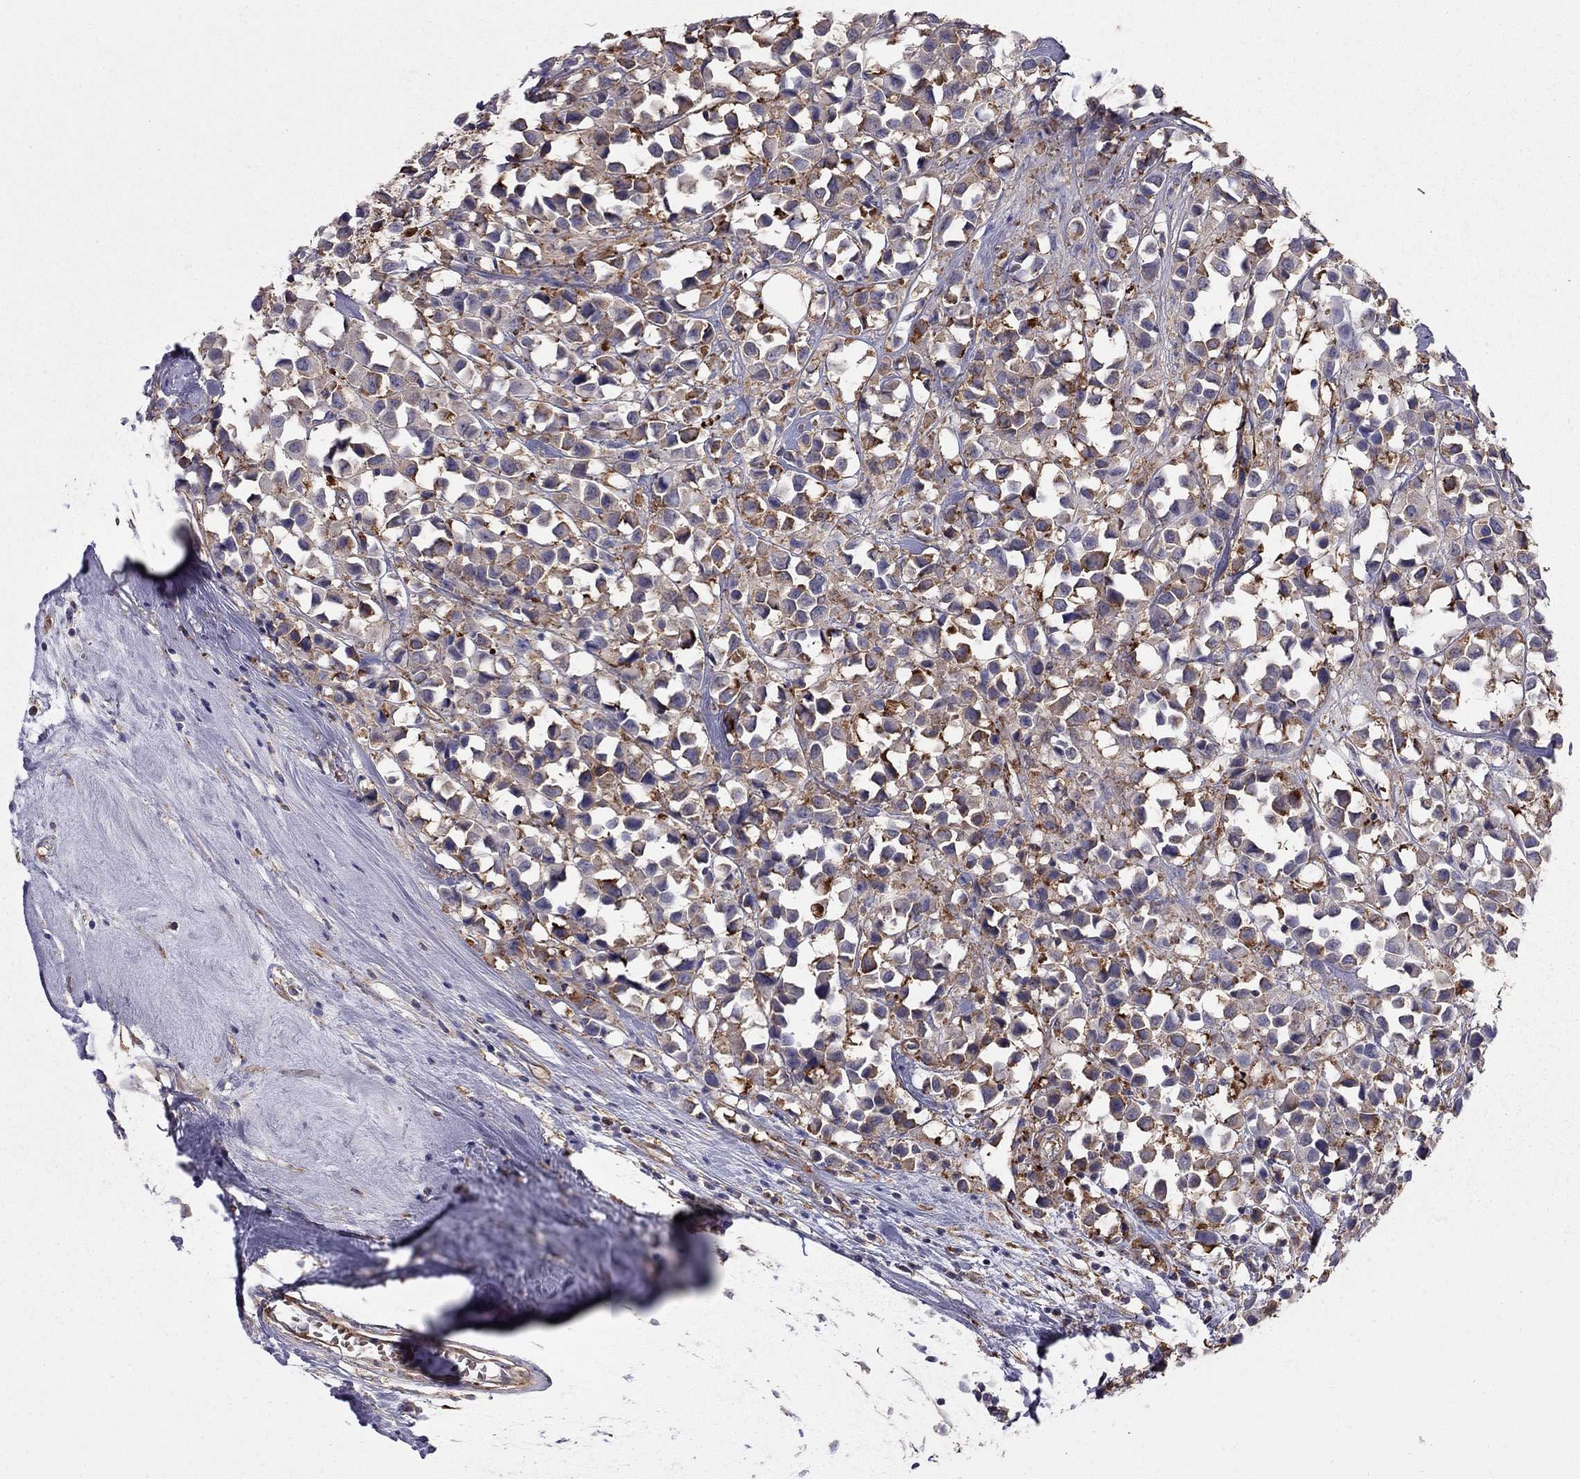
{"staining": {"intensity": "moderate", "quantity": "25%-75%", "location": "cytoplasmic/membranous"}, "tissue": "breast cancer", "cell_type": "Tumor cells", "image_type": "cancer", "snomed": [{"axis": "morphology", "description": "Duct carcinoma"}, {"axis": "topography", "description": "Breast"}], "caption": "DAB (3,3'-diaminobenzidine) immunohistochemical staining of human breast intraductal carcinoma reveals moderate cytoplasmic/membranous protein positivity in approximately 25%-75% of tumor cells. (DAB (3,3'-diaminobenzidine) = brown stain, brightfield microscopy at high magnification).", "gene": "EIF4E3", "patient": {"sex": "female", "age": 61}}